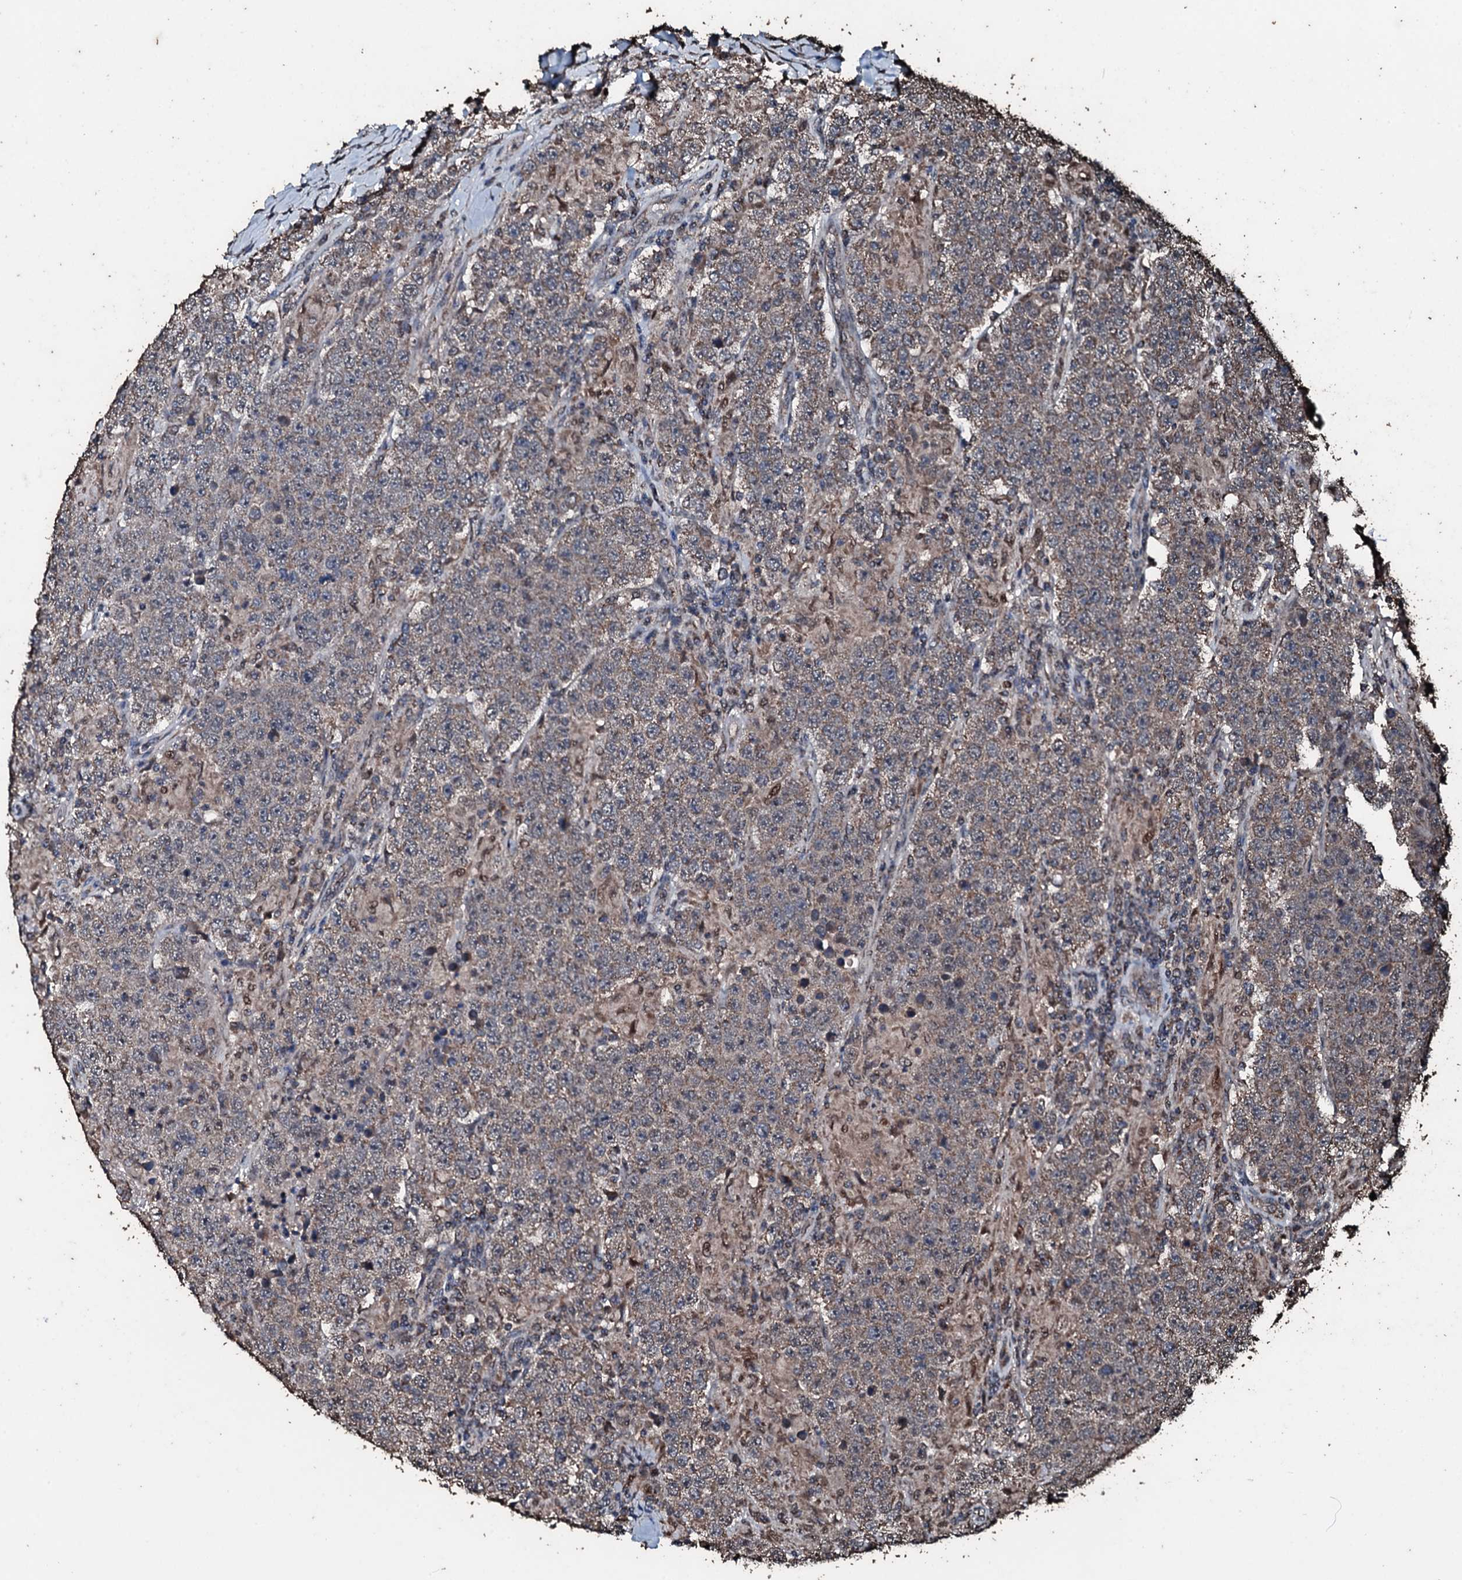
{"staining": {"intensity": "weak", "quantity": "<25%", "location": "cytoplasmic/membranous"}, "tissue": "testis cancer", "cell_type": "Tumor cells", "image_type": "cancer", "snomed": [{"axis": "morphology", "description": "Normal tissue, NOS"}, {"axis": "morphology", "description": "Urothelial carcinoma, High grade"}, {"axis": "morphology", "description": "Seminoma, NOS"}, {"axis": "morphology", "description": "Carcinoma, Embryonal, NOS"}, {"axis": "topography", "description": "Urinary bladder"}, {"axis": "topography", "description": "Testis"}], "caption": "The micrograph exhibits no staining of tumor cells in testis cancer. (DAB immunohistochemistry (IHC), high magnification).", "gene": "FAAP24", "patient": {"sex": "male", "age": 41}}